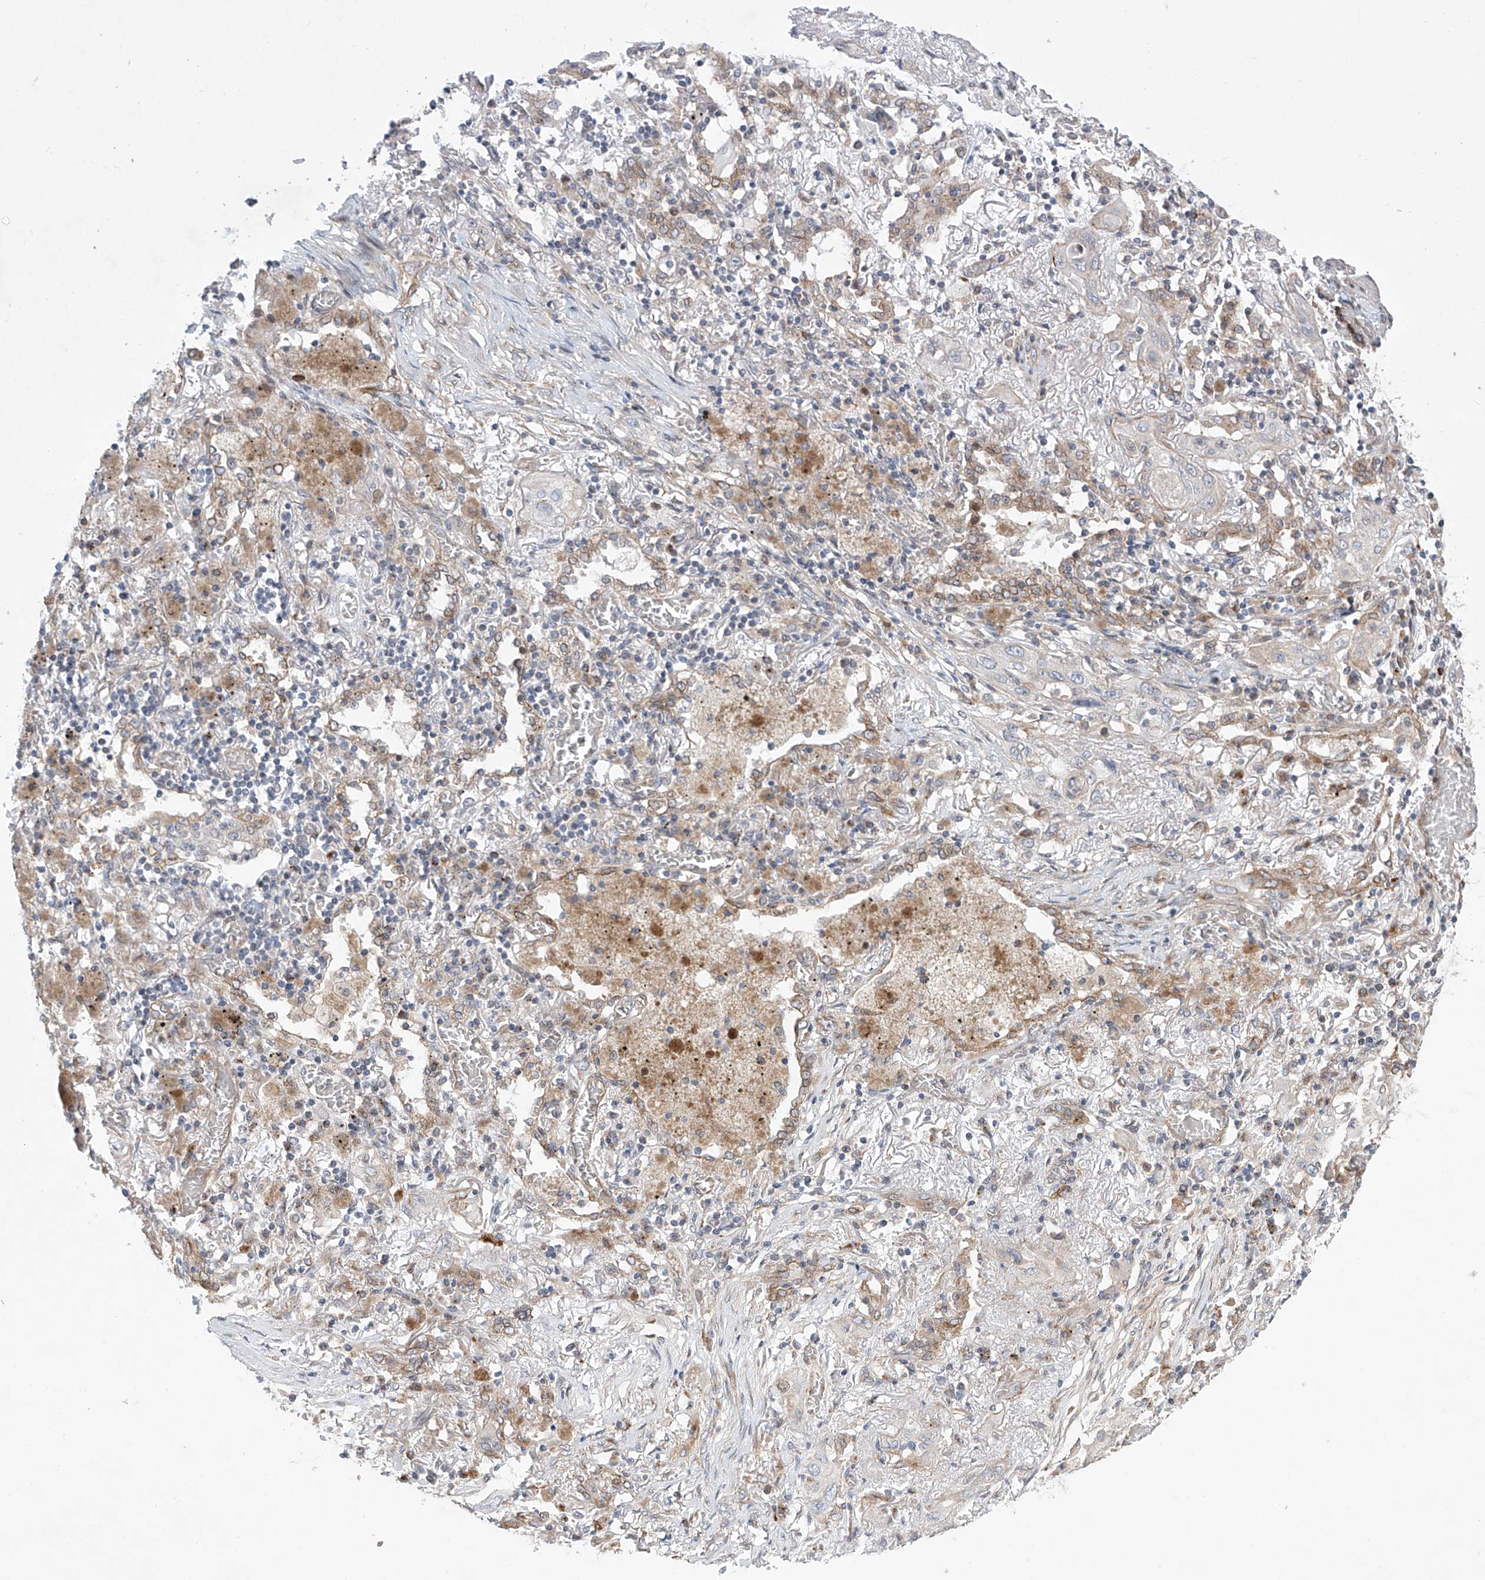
{"staining": {"intensity": "negative", "quantity": "none", "location": "none"}, "tissue": "lung cancer", "cell_type": "Tumor cells", "image_type": "cancer", "snomed": [{"axis": "morphology", "description": "Squamous cell carcinoma, NOS"}, {"axis": "topography", "description": "Lung"}], "caption": "Tumor cells show no significant positivity in squamous cell carcinoma (lung).", "gene": "KLC4", "patient": {"sex": "female", "age": 47}}